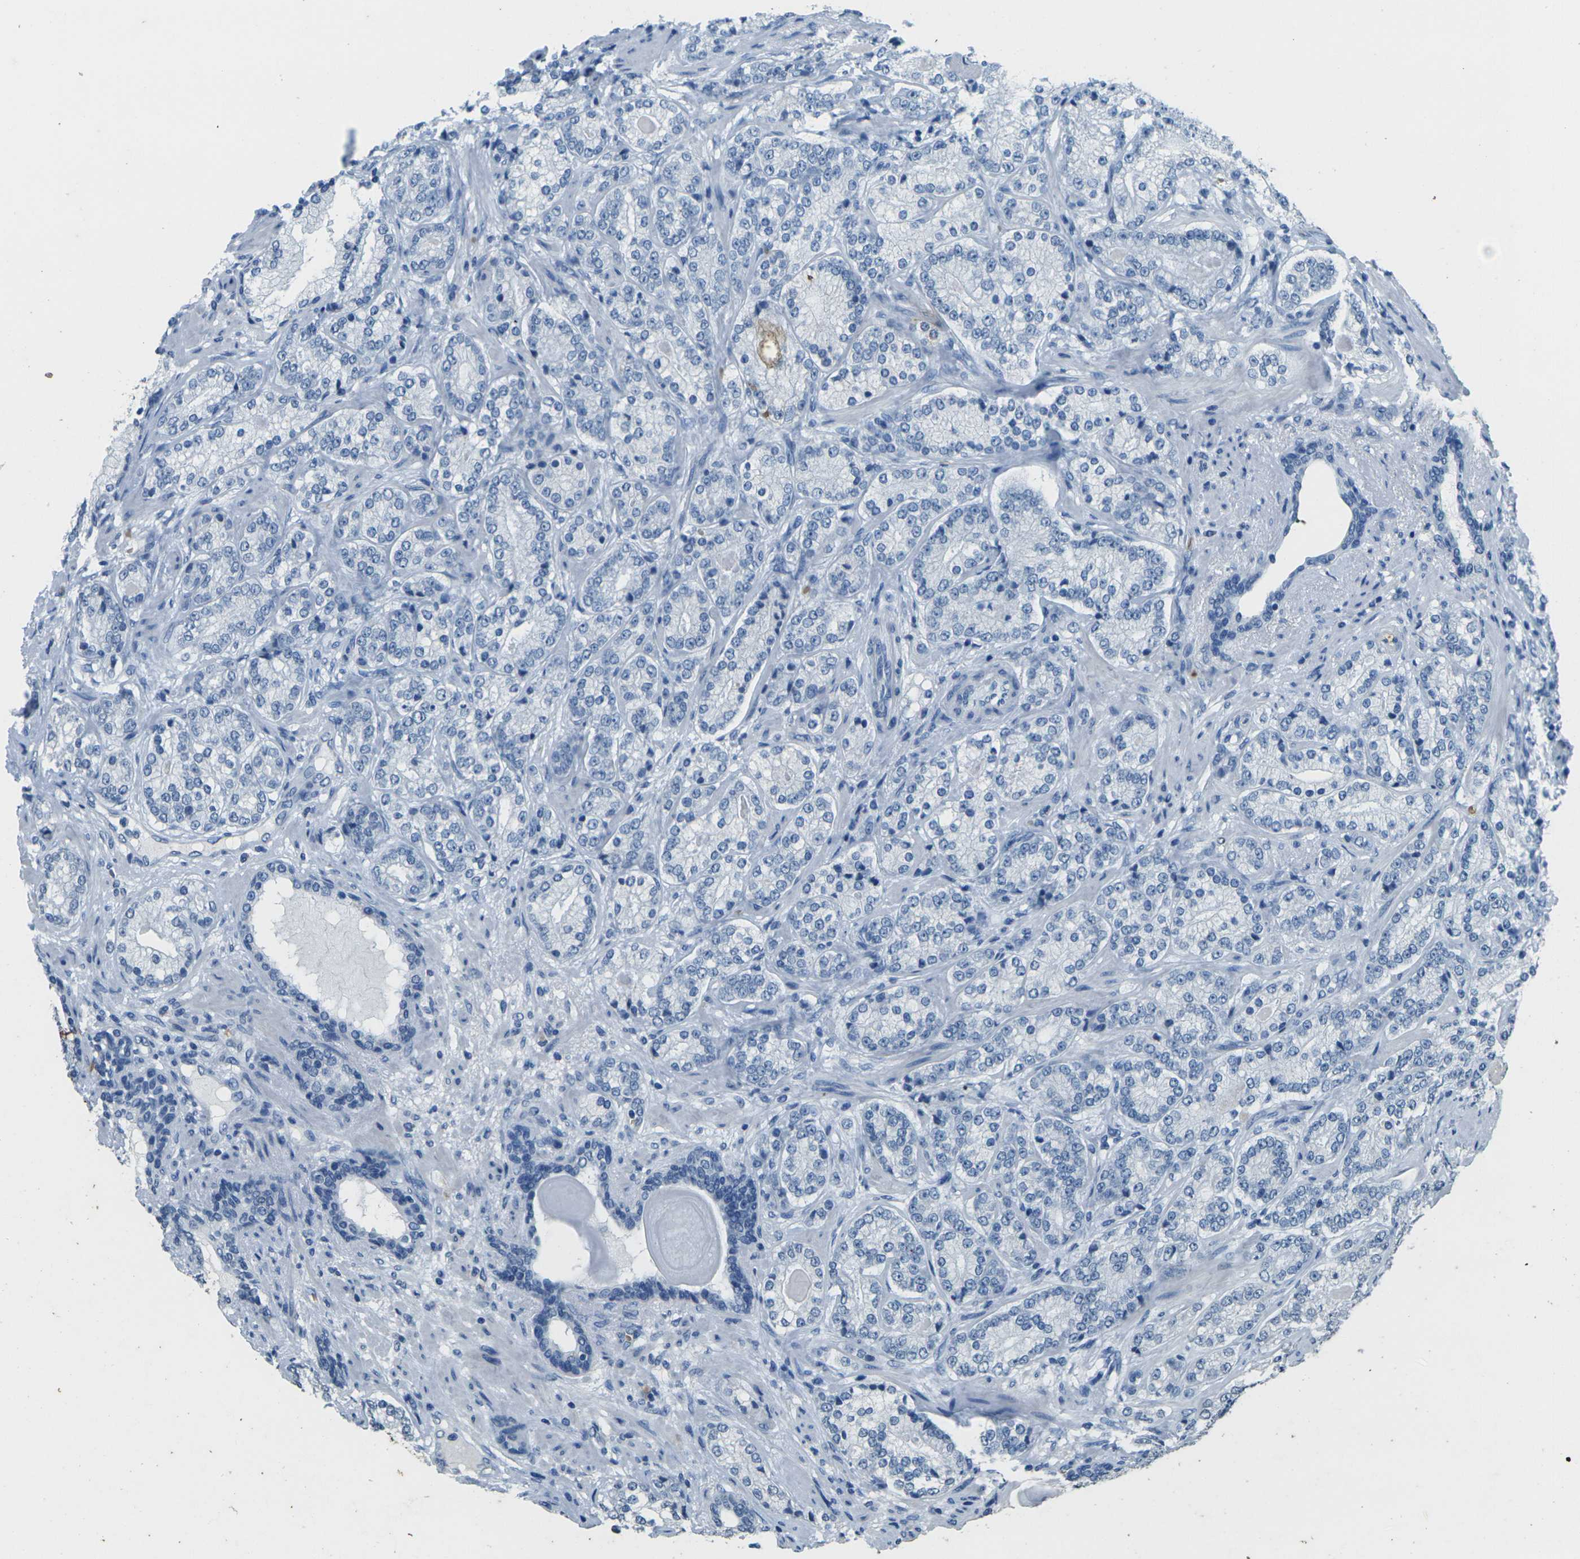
{"staining": {"intensity": "negative", "quantity": "none", "location": "none"}, "tissue": "prostate cancer", "cell_type": "Tumor cells", "image_type": "cancer", "snomed": [{"axis": "morphology", "description": "Adenocarcinoma, High grade"}, {"axis": "topography", "description": "Prostate"}], "caption": "Photomicrograph shows no significant protein positivity in tumor cells of prostate high-grade adenocarcinoma. (Stains: DAB immunohistochemistry with hematoxylin counter stain, Microscopy: brightfield microscopy at high magnification).", "gene": "HBB", "patient": {"sex": "male", "age": 61}}